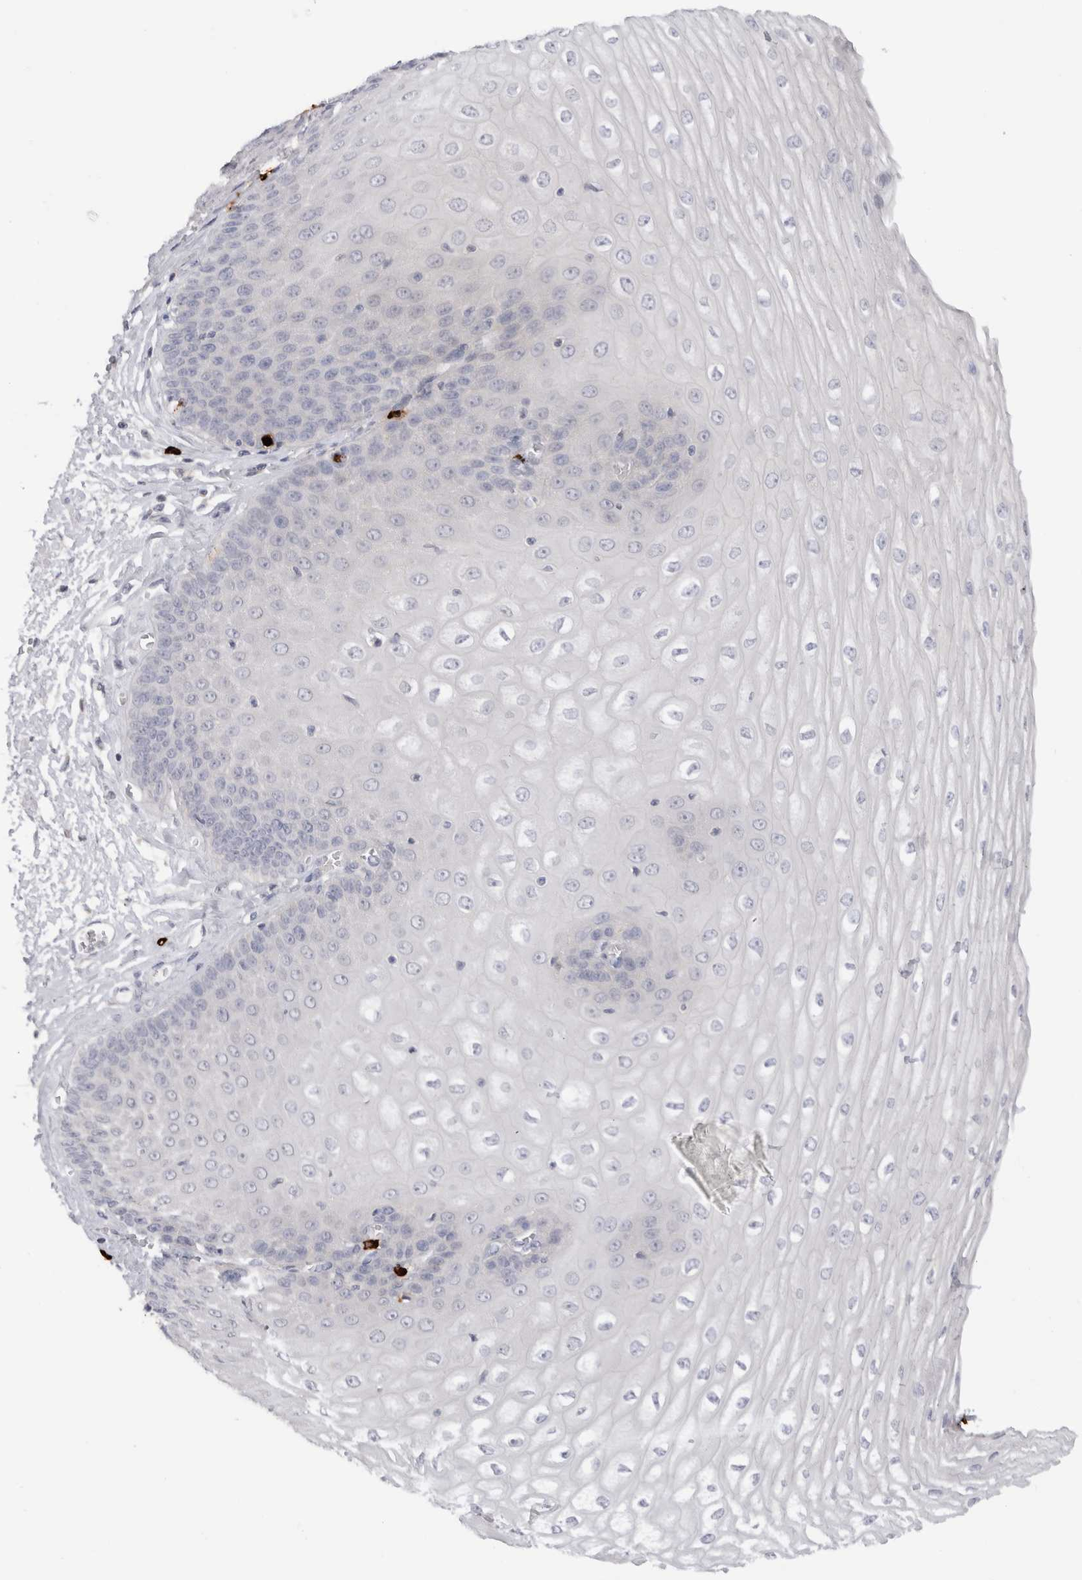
{"staining": {"intensity": "negative", "quantity": "none", "location": "none"}, "tissue": "esophagus", "cell_type": "Squamous epithelial cells", "image_type": "normal", "snomed": [{"axis": "morphology", "description": "Normal tissue, NOS"}, {"axis": "topography", "description": "Esophagus"}], "caption": "Immunohistochemical staining of normal human esophagus shows no significant staining in squamous epithelial cells. (DAB (3,3'-diaminobenzidine) IHC, high magnification).", "gene": "SPINK2", "patient": {"sex": "male", "age": 60}}